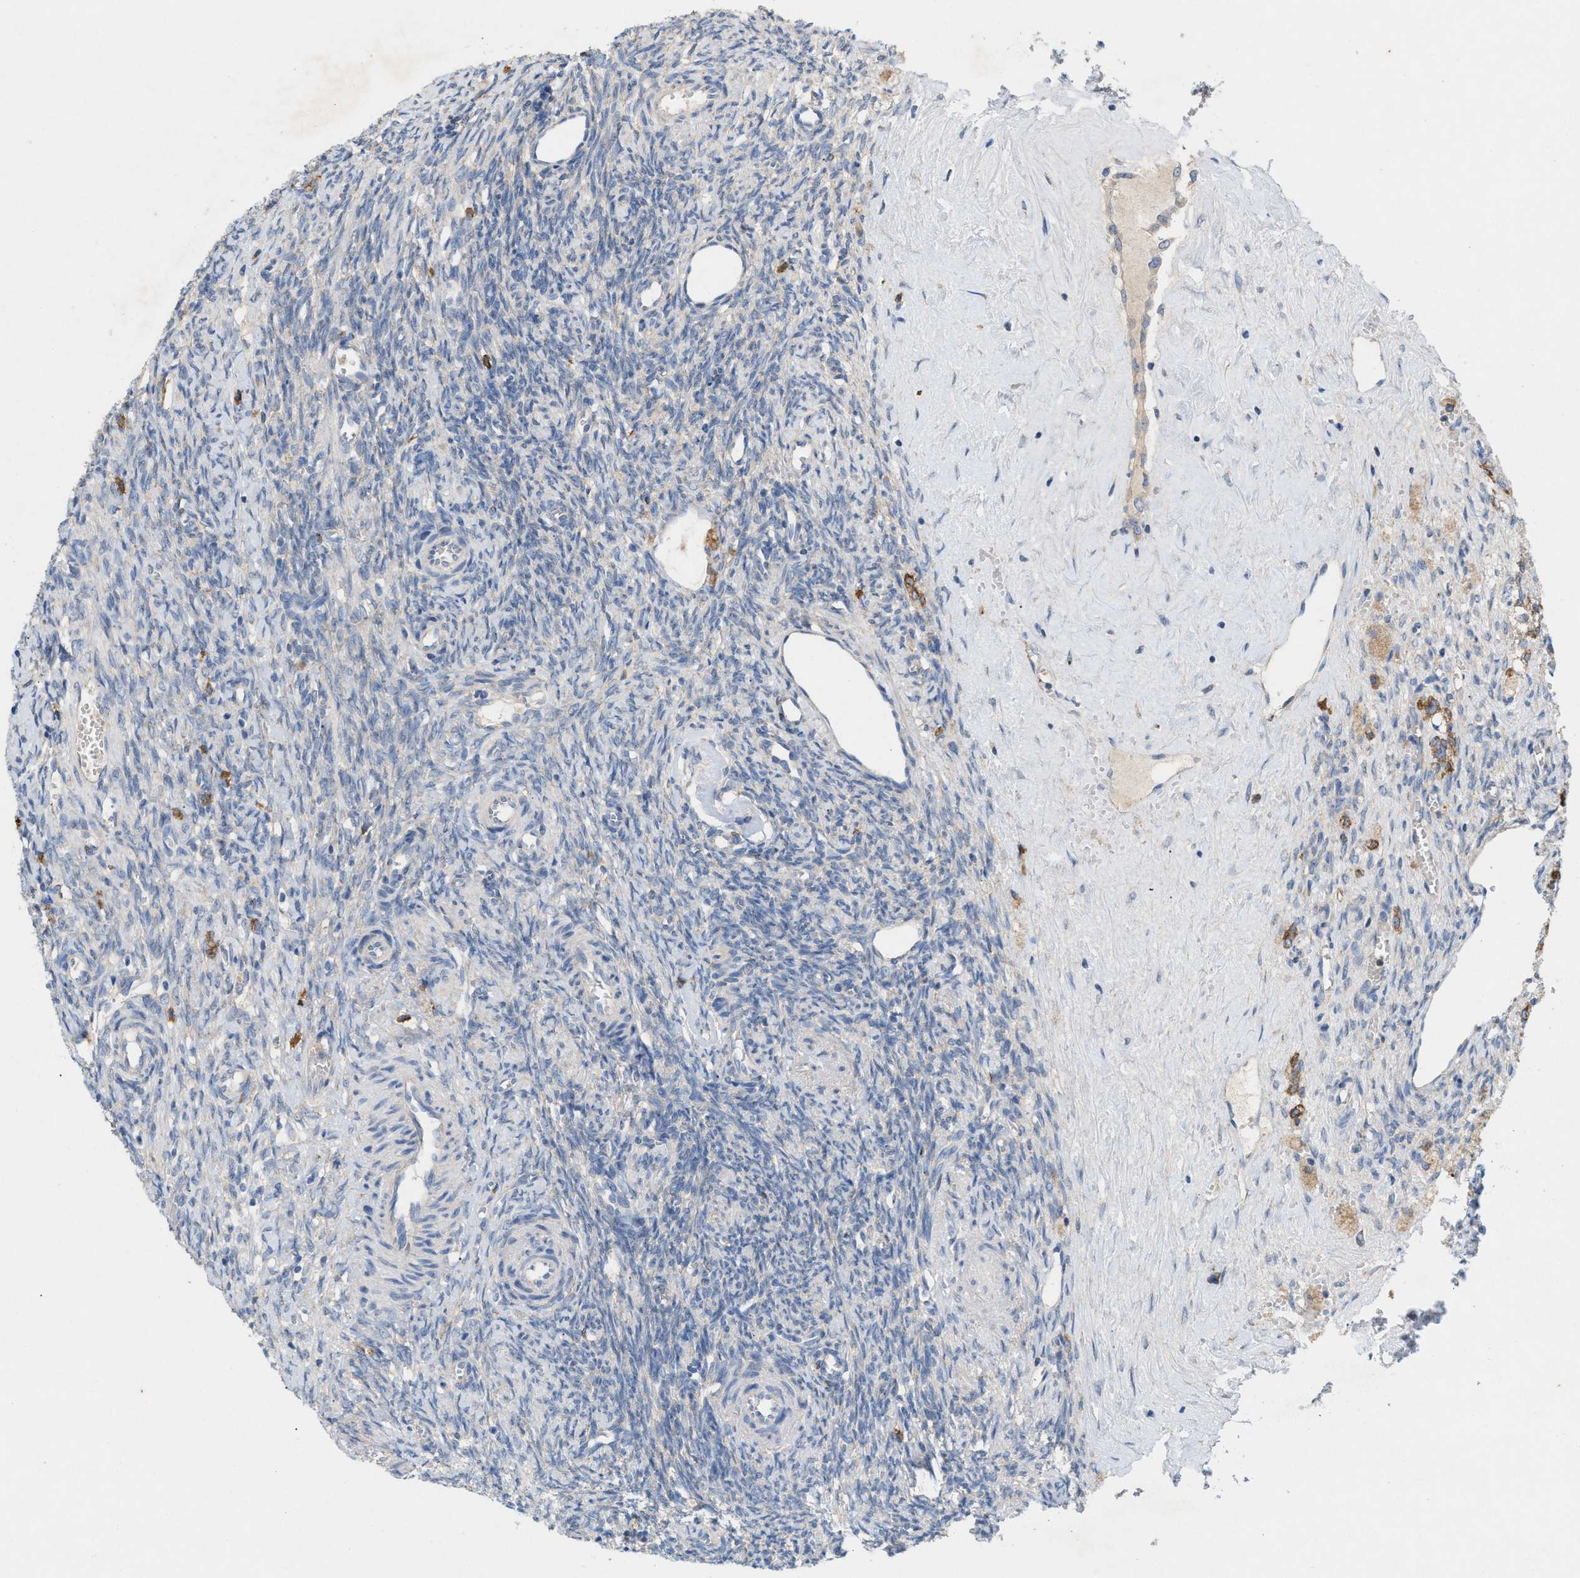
{"staining": {"intensity": "moderate", "quantity": ">75%", "location": "cytoplasmic/membranous"}, "tissue": "ovary", "cell_type": "Follicle cells", "image_type": "normal", "snomed": [{"axis": "morphology", "description": "Normal tissue, NOS"}, {"axis": "topography", "description": "Ovary"}], "caption": "Moderate cytoplasmic/membranous positivity for a protein is seen in approximately >75% of follicle cells of benign ovary using immunohistochemistry.", "gene": "DYNC2I1", "patient": {"sex": "female", "age": 41}}